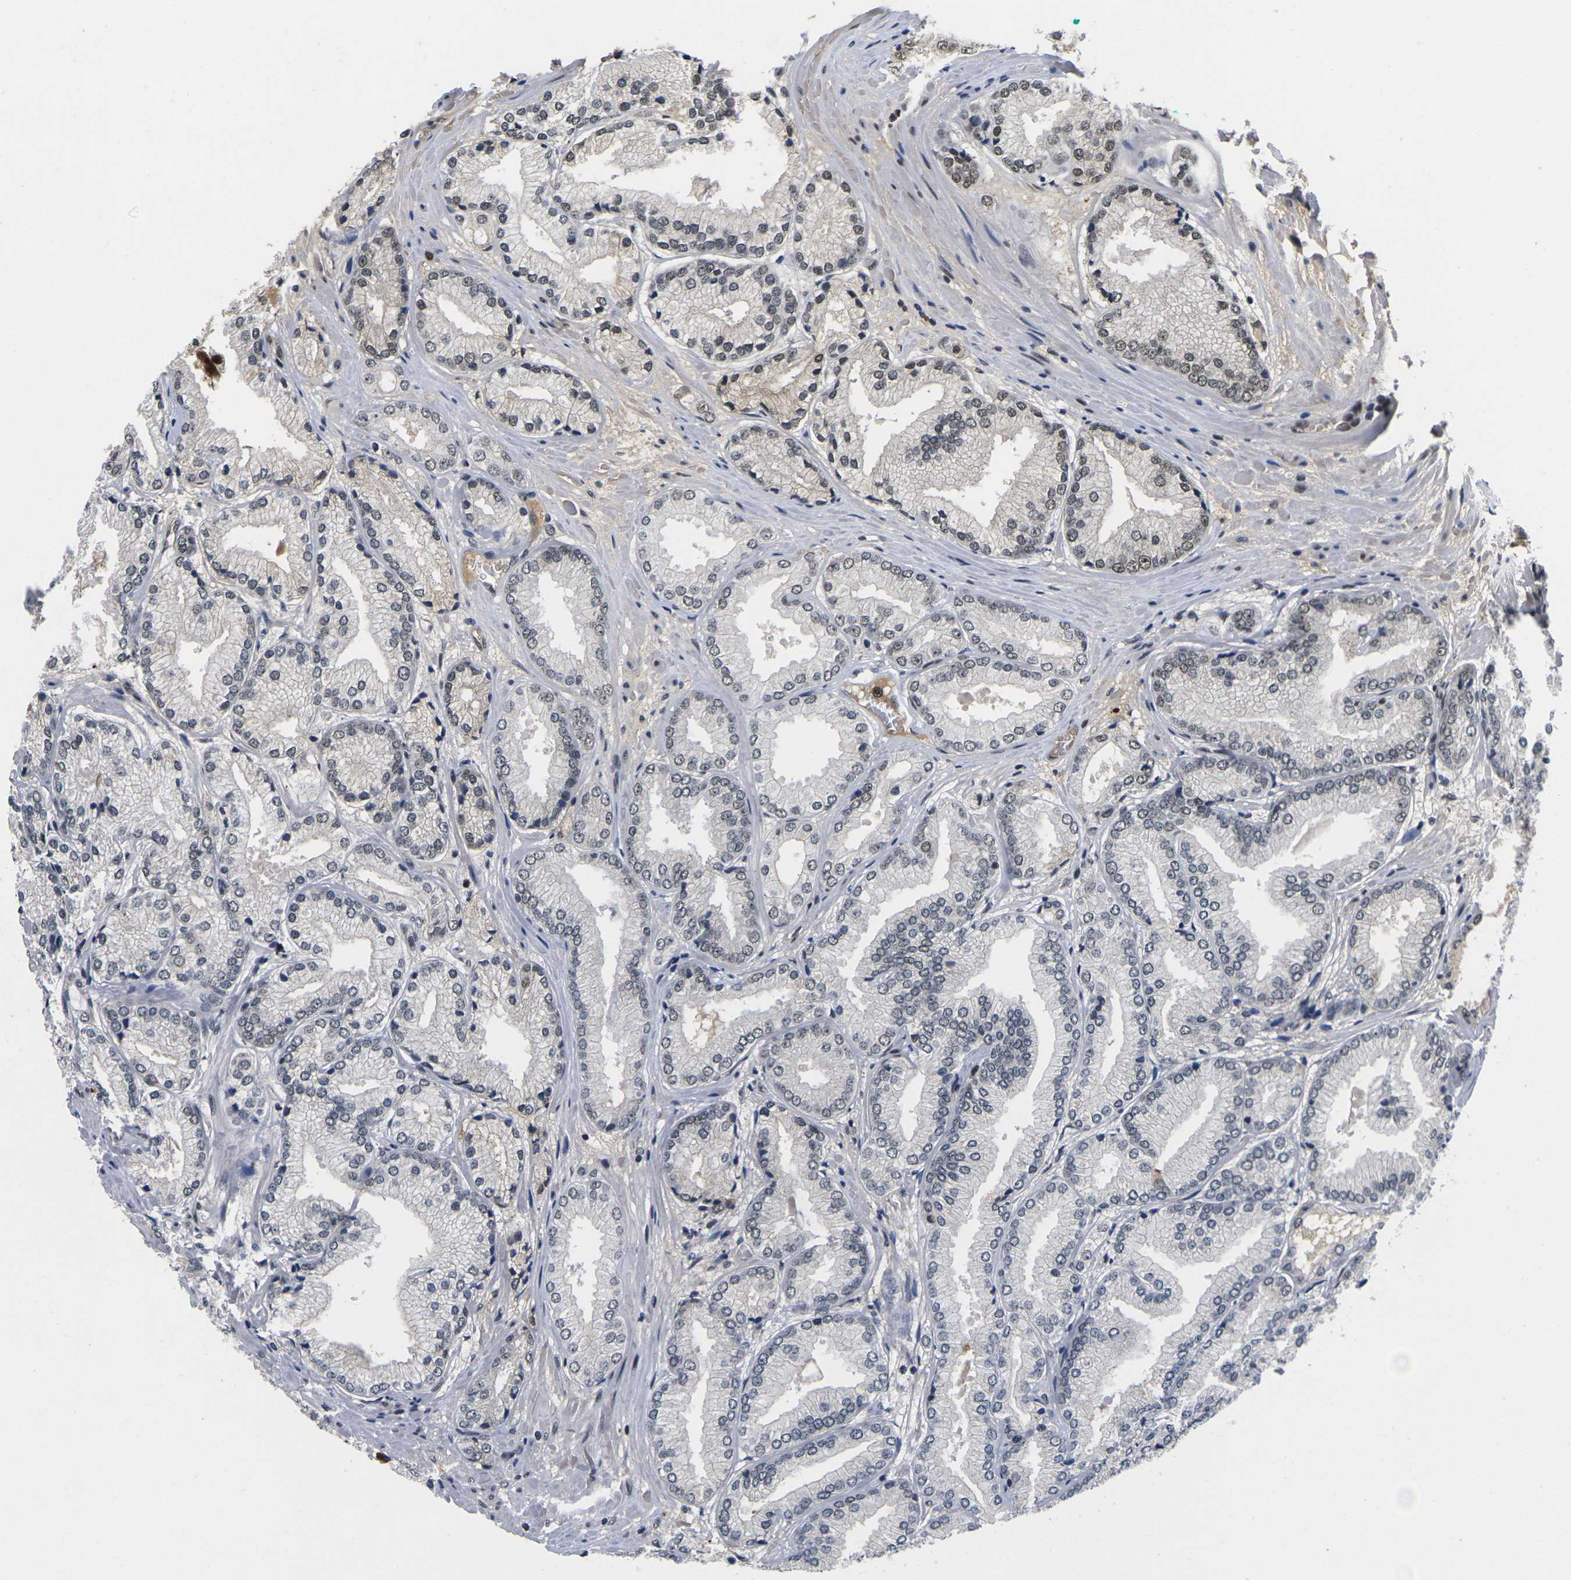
{"staining": {"intensity": "moderate", "quantity": "<25%", "location": "nuclear"}, "tissue": "prostate cancer", "cell_type": "Tumor cells", "image_type": "cancer", "snomed": [{"axis": "morphology", "description": "Adenocarcinoma, High grade"}, {"axis": "topography", "description": "Prostate"}], "caption": "Immunohistochemical staining of human prostate adenocarcinoma (high-grade) shows low levels of moderate nuclear protein expression in approximately <25% of tumor cells.", "gene": "GTF2E1", "patient": {"sex": "male", "age": 59}}